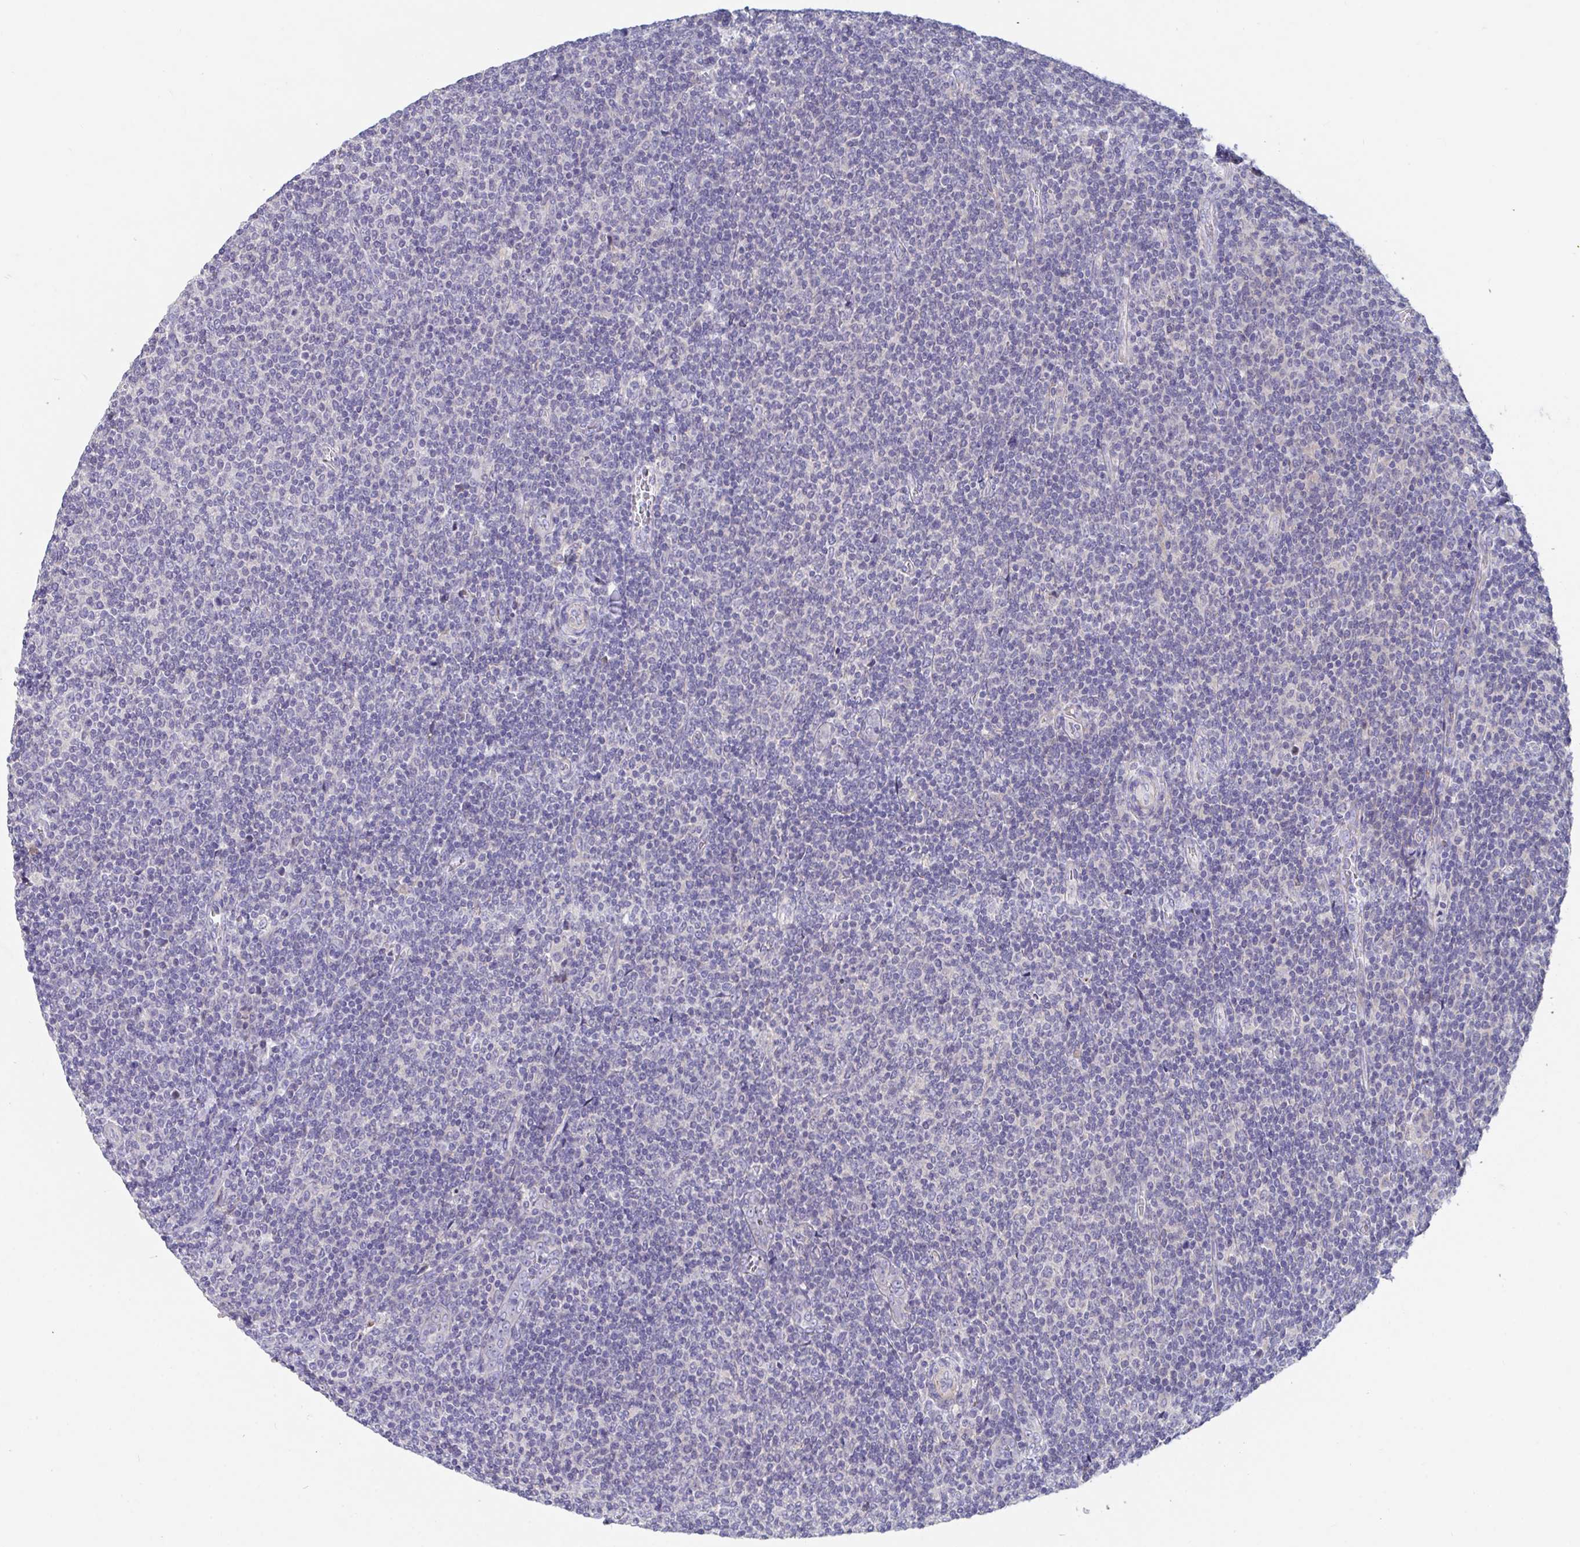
{"staining": {"intensity": "negative", "quantity": "none", "location": "none"}, "tissue": "lymphoma", "cell_type": "Tumor cells", "image_type": "cancer", "snomed": [{"axis": "morphology", "description": "Malignant lymphoma, non-Hodgkin's type, Low grade"}, {"axis": "topography", "description": "Lymph node"}], "caption": "Immunohistochemistry micrograph of neoplastic tissue: human lymphoma stained with DAB displays no significant protein expression in tumor cells. (Brightfield microscopy of DAB (3,3'-diaminobenzidine) immunohistochemistry at high magnification).", "gene": "ZNF561", "patient": {"sex": "male", "age": 52}}